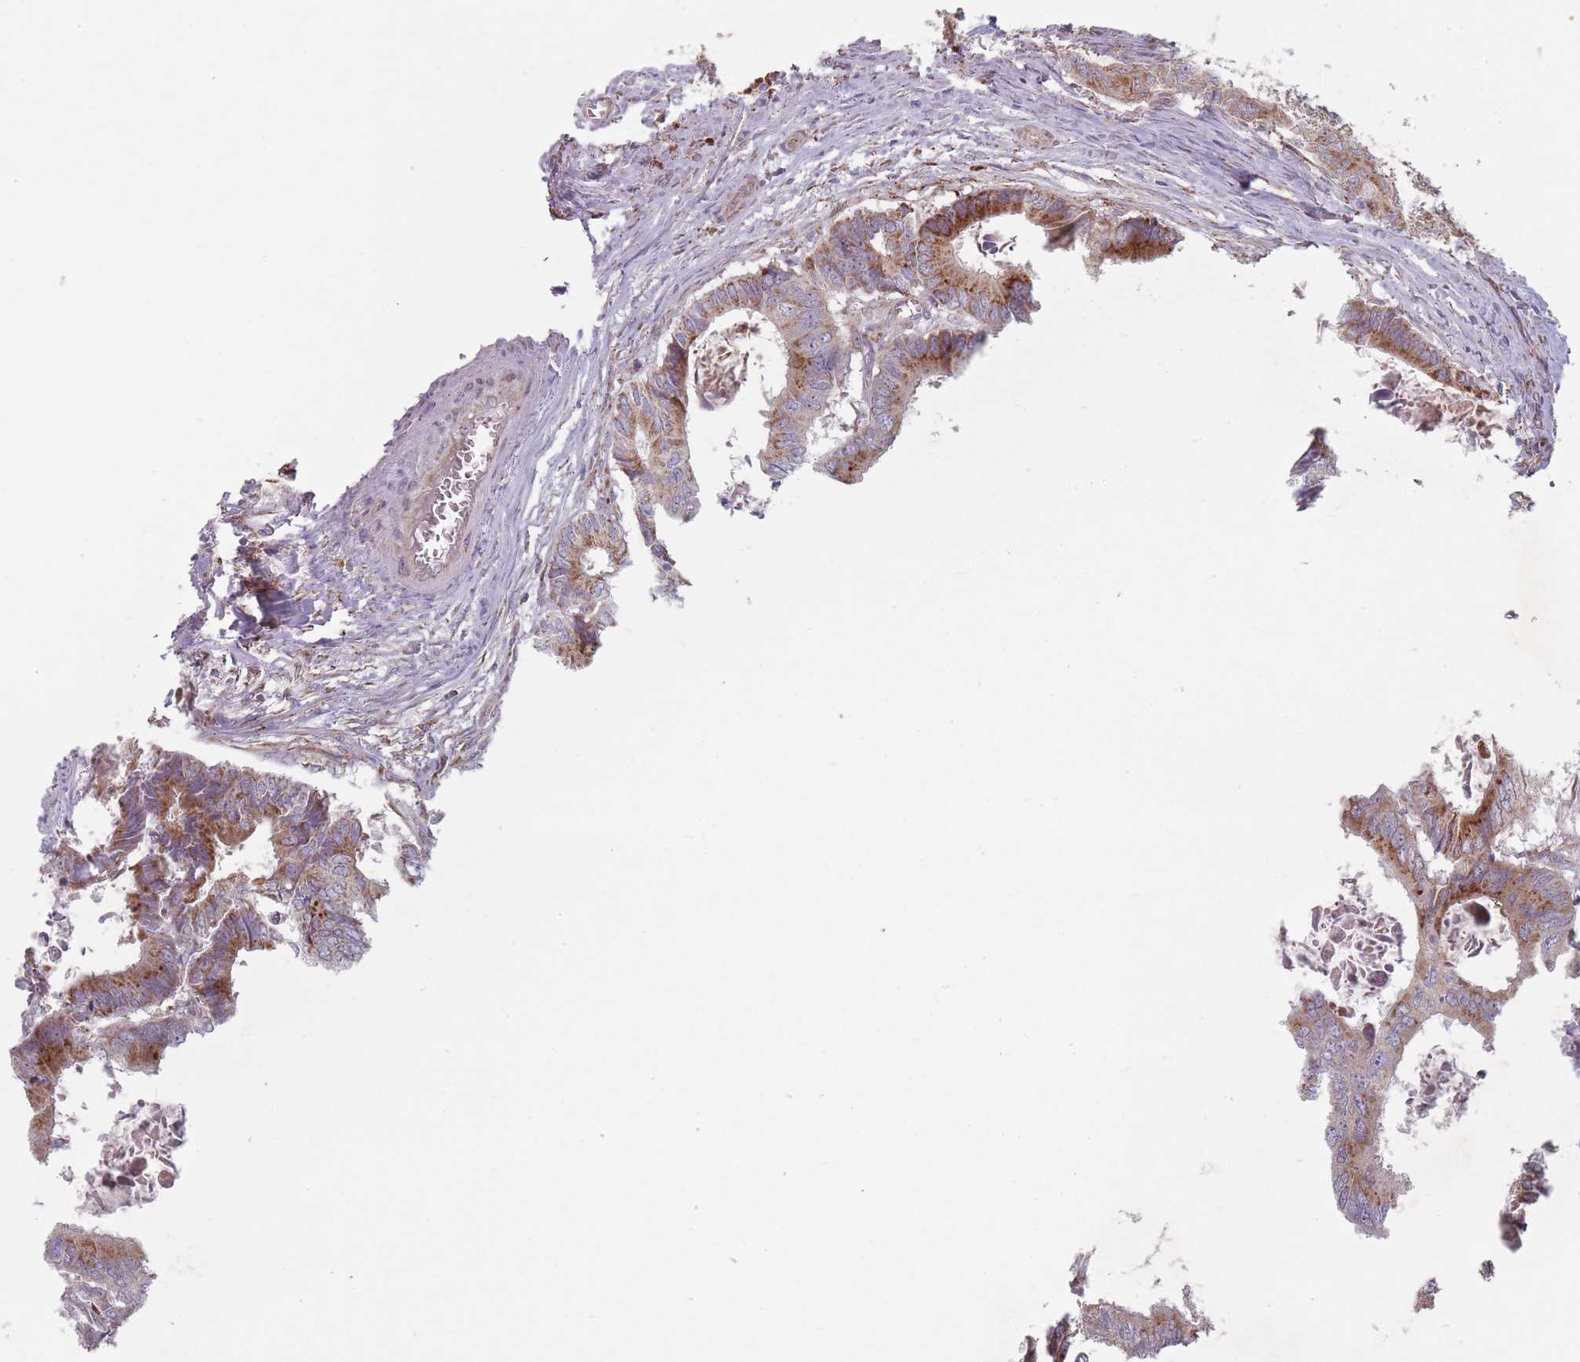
{"staining": {"intensity": "strong", "quantity": "25%-75%", "location": "cytoplasmic/membranous"}, "tissue": "colorectal cancer", "cell_type": "Tumor cells", "image_type": "cancer", "snomed": [{"axis": "morphology", "description": "Adenocarcinoma, NOS"}, {"axis": "topography", "description": "Colon"}], "caption": "Immunohistochemical staining of human colorectal adenocarcinoma reveals high levels of strong cytoplasmic/membranous expression in approximately 25%-75% of tumor cells.", "gene": "OR10Q1", "patient": {"sex": "male", "age": 85}}